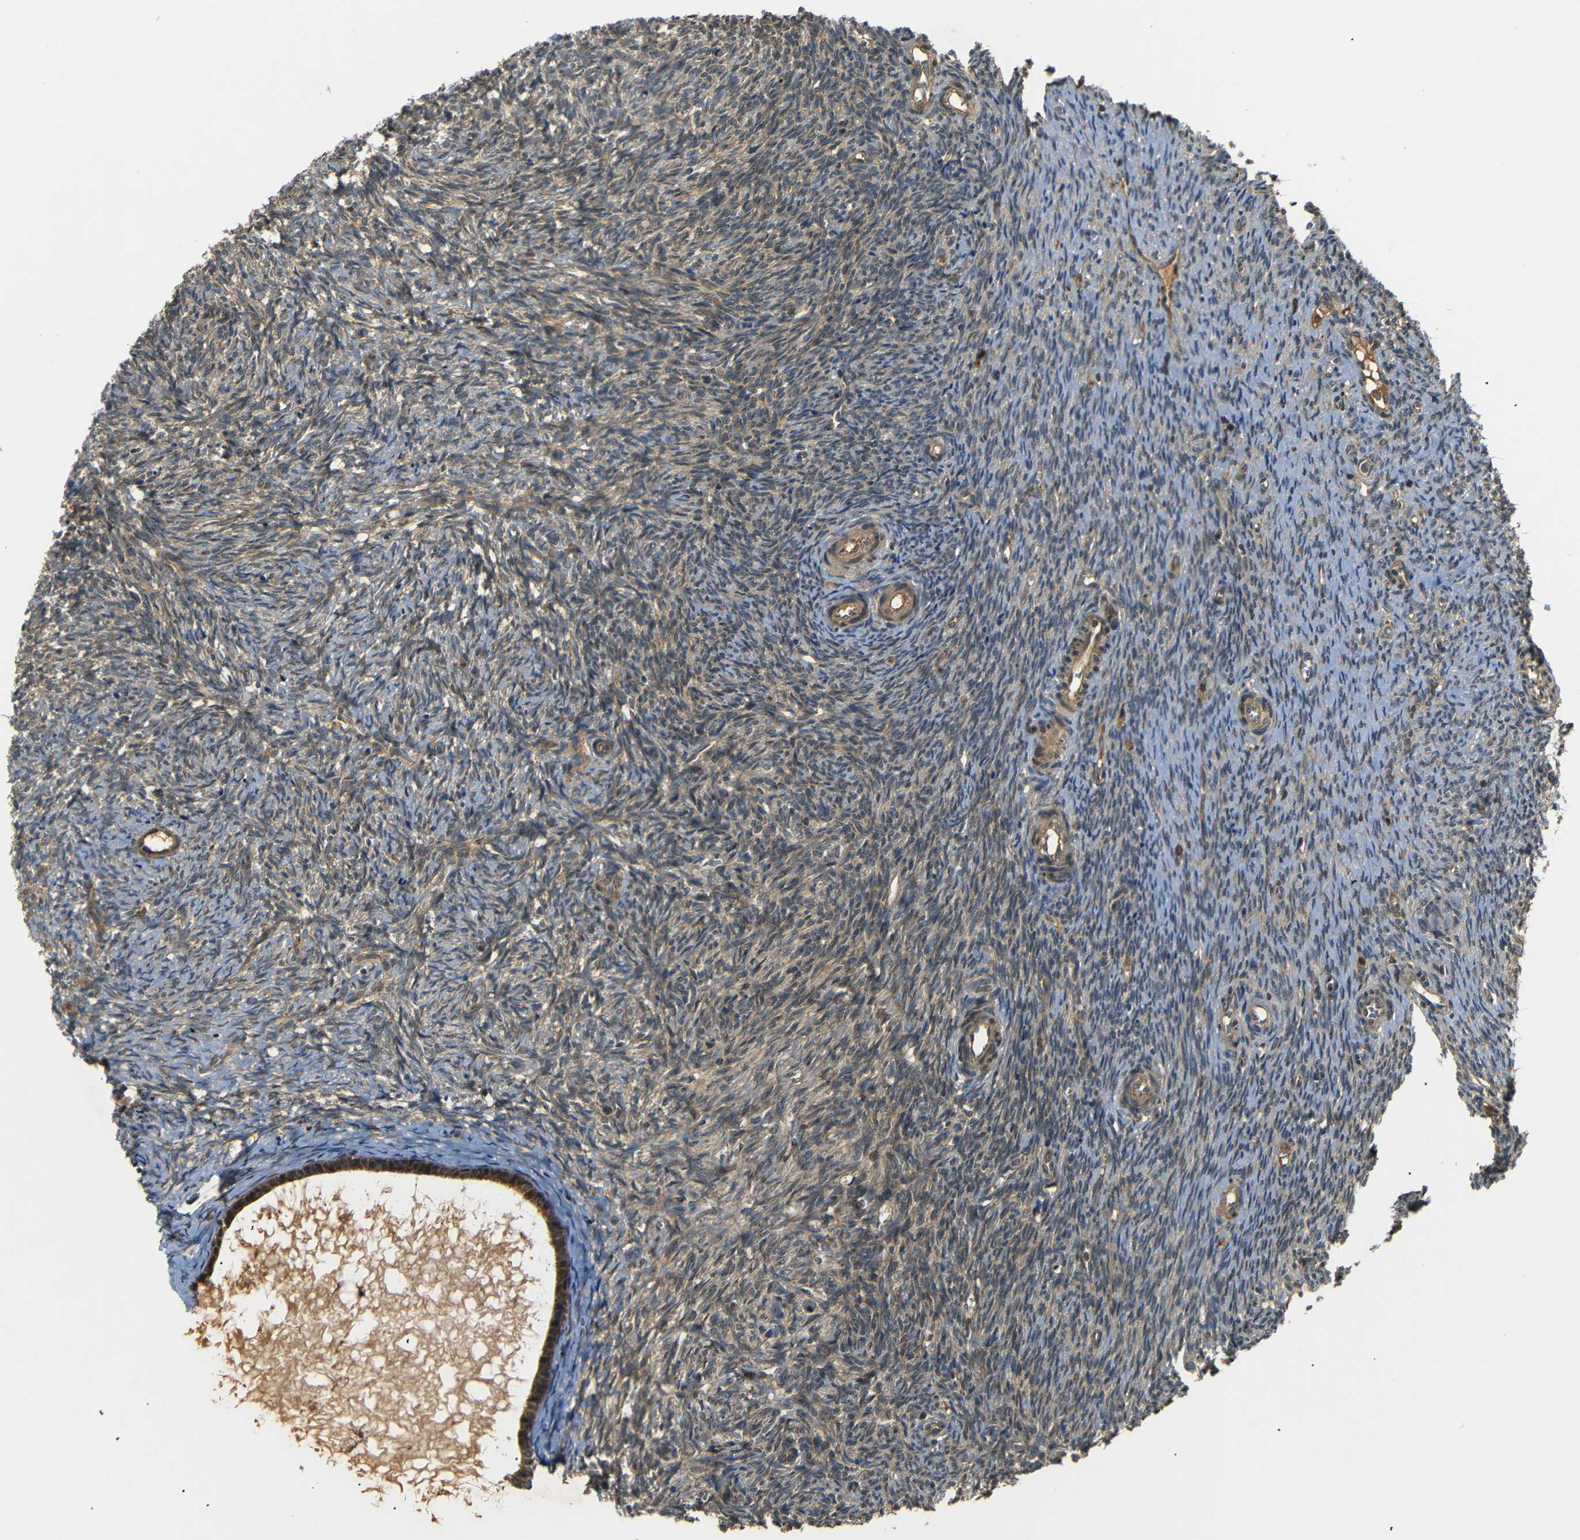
{"staining": {"intensity": "moderate", "quantity": ">75%", "location": "cytoplasmic/membranous"}, "tissue": "ovary", "cell_type": "Follicle cells", "image_type": "normal", "snomed": [{"axis": "morphology", "description": "Normal tissue, NOS"}, {"axis": "topography", "description": "Ovary"}], "caption": "A photomicrograph showing moderate cytoplasmic/membranous expression in approximately >75% of follicle cells in normal ovary, as visualized by brown immunohistochemical staining.", "gene": "TANK", "patient": {"sex": "female", "age": 41}}